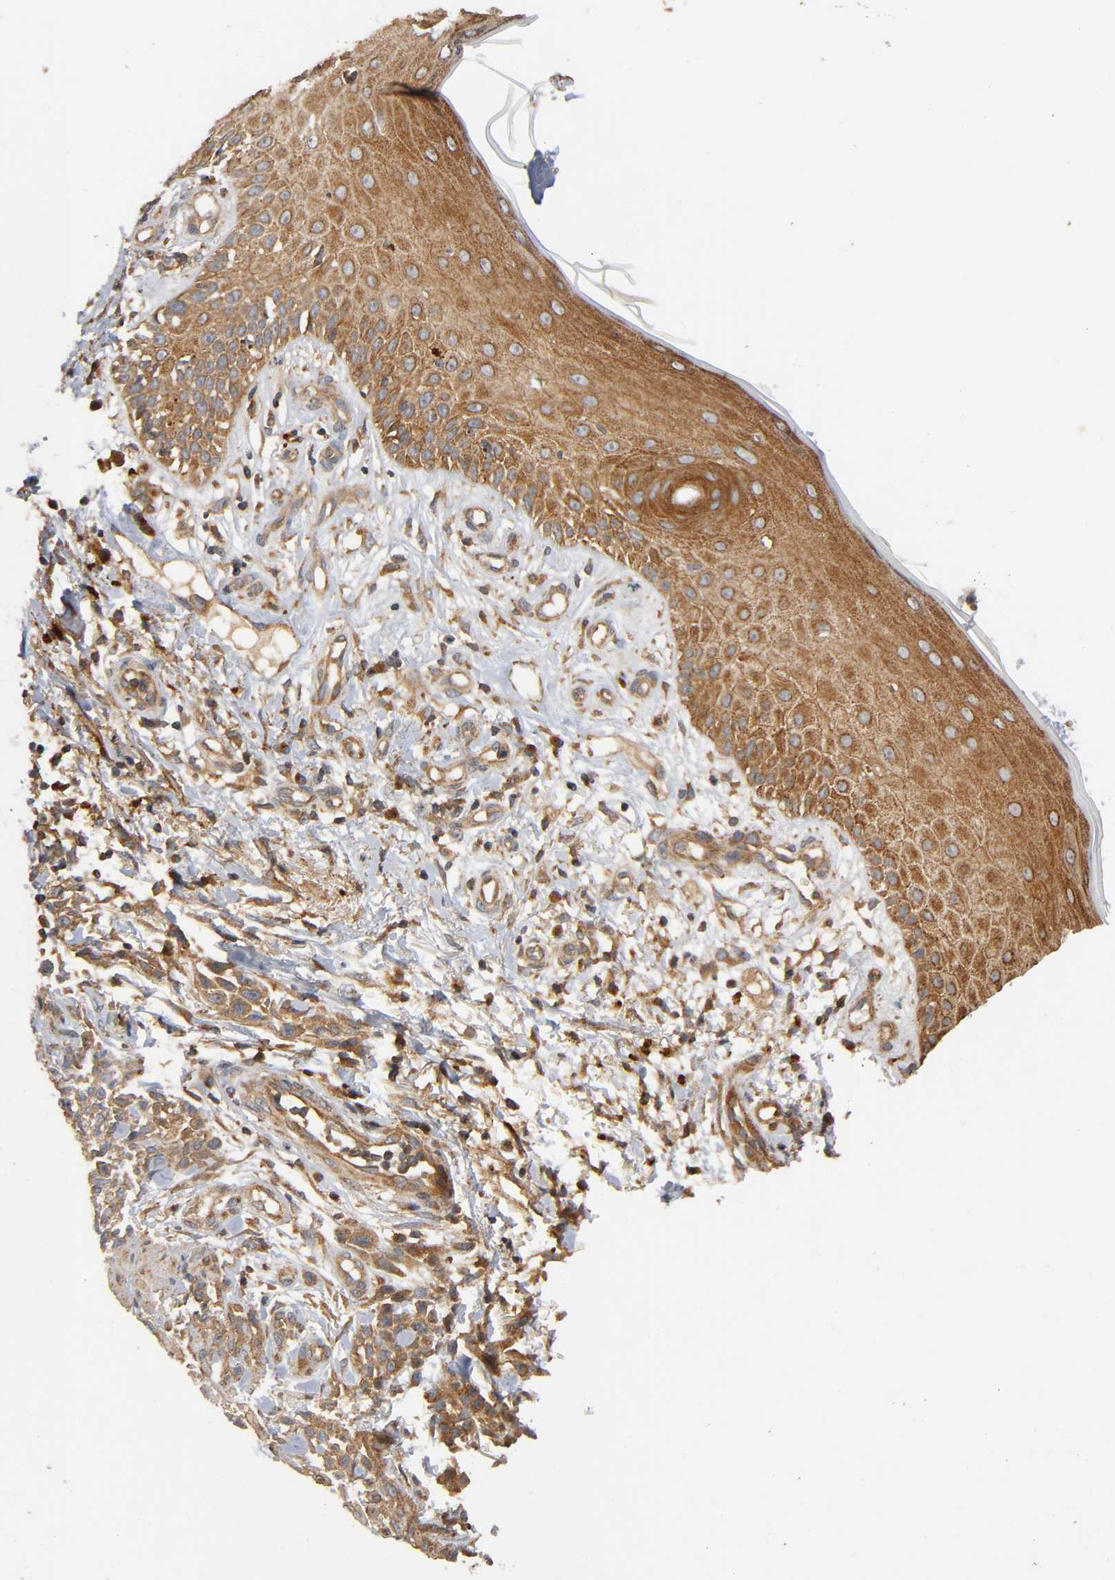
{"staining": {"intensity": "moderate", "quantity": ">75%", "location": "cytoplasmic/membranous"}, "tissue": "skin cancer", "cell_type": "Tumor cells", "image_type": "cancer", "snomed": [{"axis": "morphology", "description": "Squamous cell carcinoma, NOS"}, {"axis": "topography", "description": "Skin"}], "caption": "Immunohistochemical staining of human squamous cell carcinoma (skin) demonstrates medium levels of moderate cytoplasmic/membranous positivity in approximately >75% of tumor cells.", "gene": "IKBKB", "patient": {"sex": "female", "age": 42}}